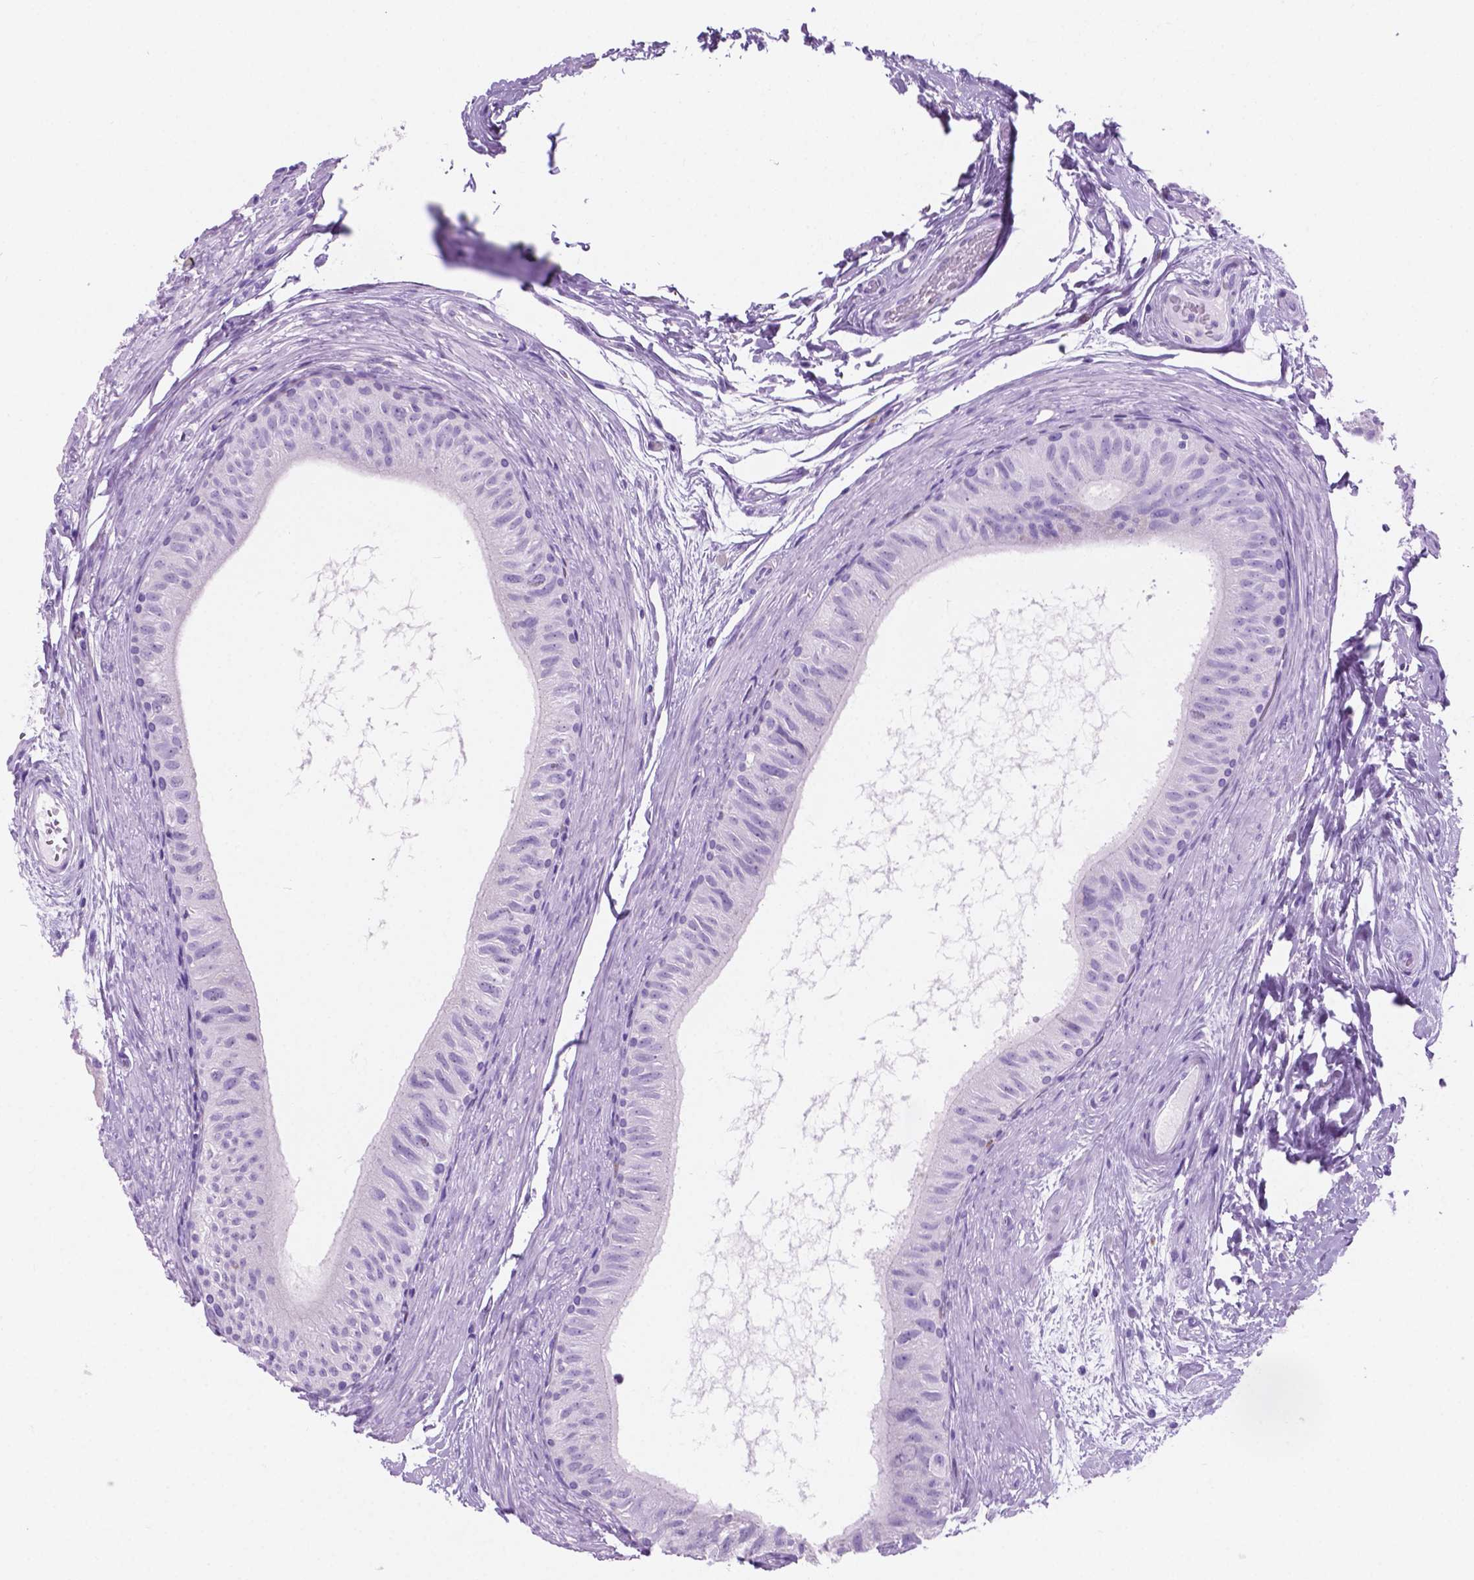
{"staining": {"intensity": "negative", "quantity": "none", "location": "none"}, "tissue": "epididymis", "cell_type": "Glandular cells", "image_type": "normal", "snomed": [{"axis": "morphology", "description": "Normal tissue, NOS"}, {"axis": "topography", "description": "Epididymis"}], "caption": "Immunohistochemical staining of normal human epididymis reveals no significant staining in glandular cells. (DAB immunohistochemistry (IHC) visualized using brightfield microscopy, high magnification).", "gene": "GRIN2B", "patient": {"sex": "male", "age": 36}}